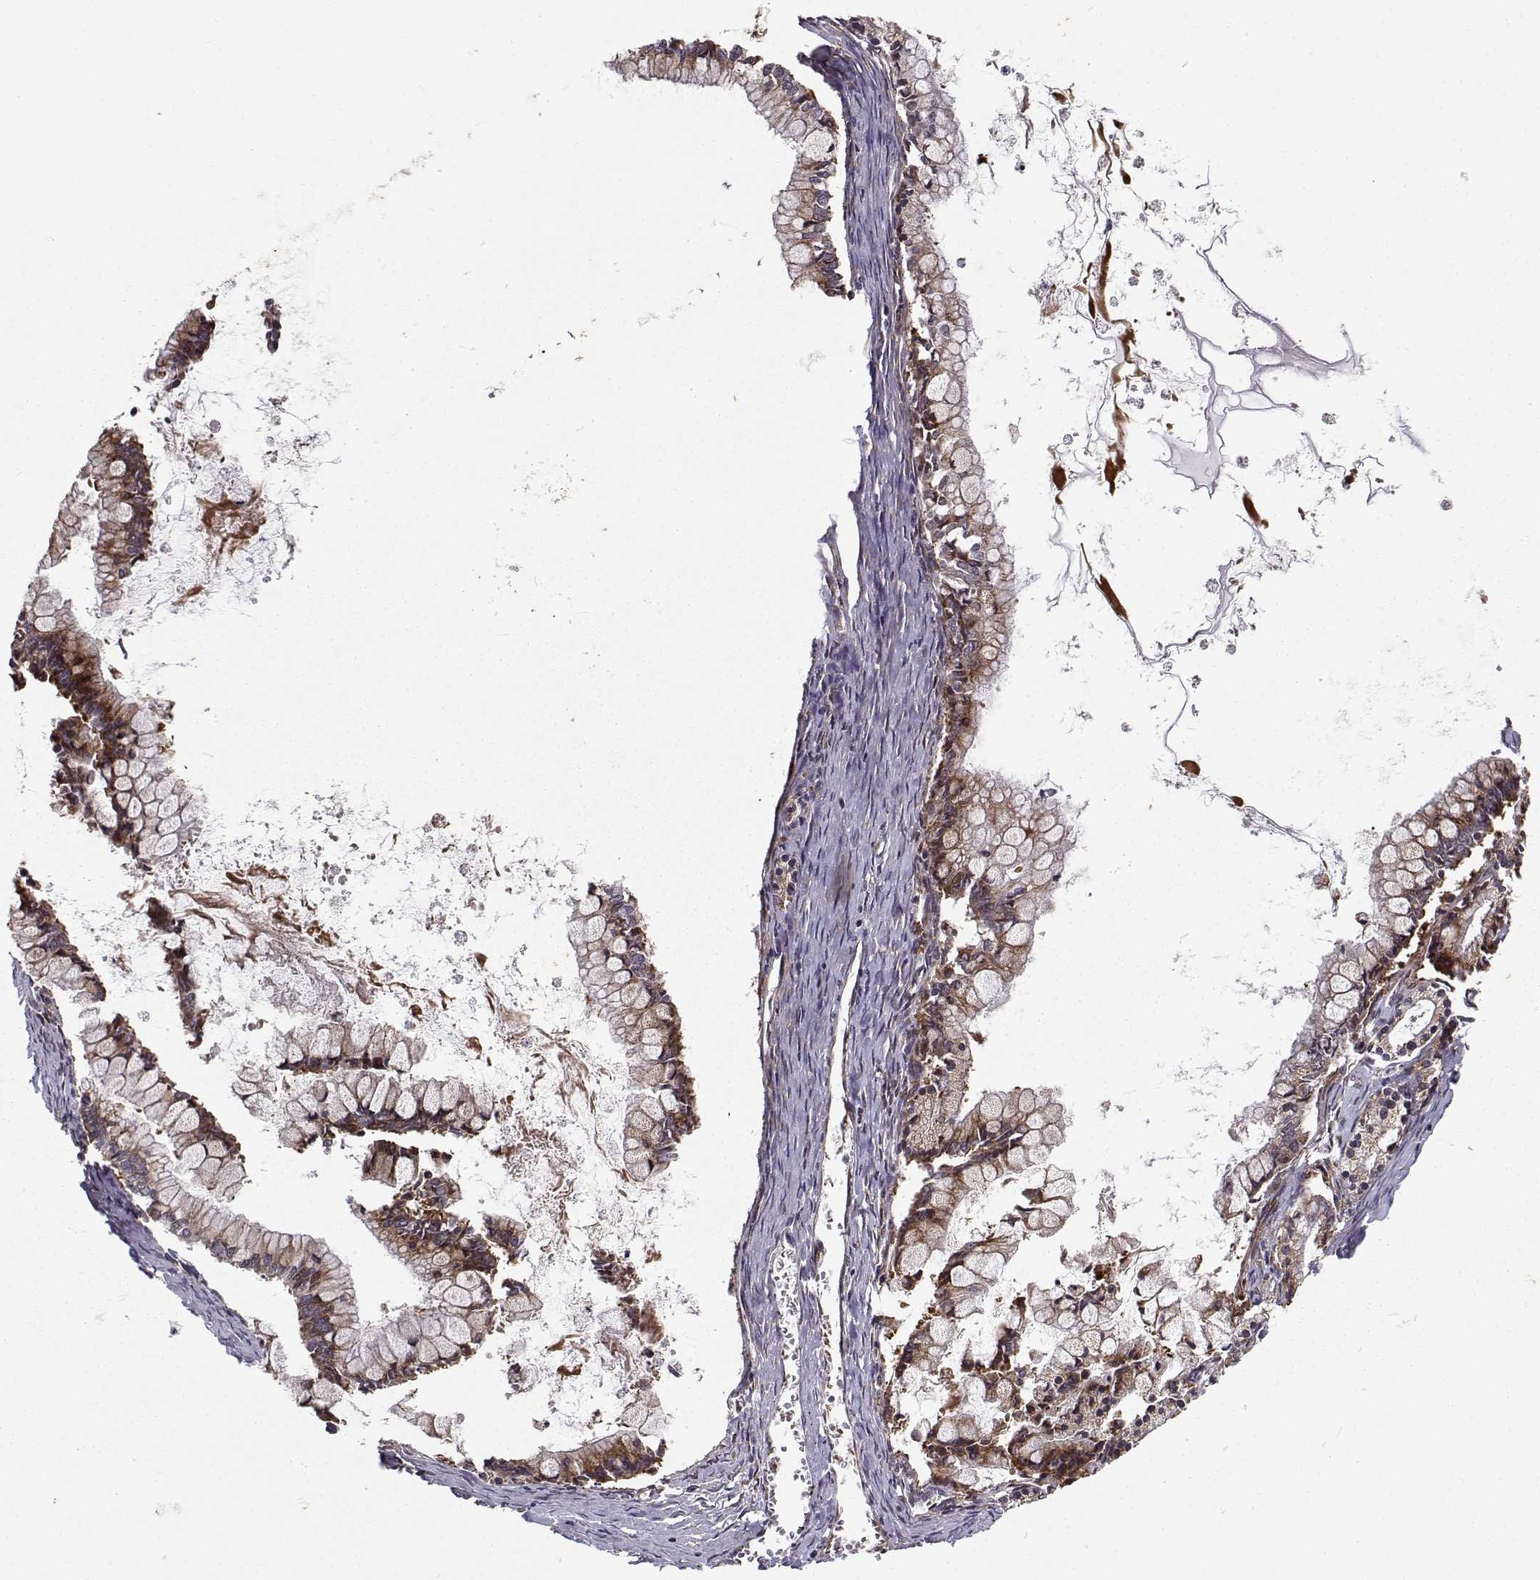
{"staining": {"intensity": "strong", "quantity": ">75%", "location": "cytoplasmic/membranous"}, "tissue": "ovarian cancer", "cell_type": "Tumor cells", "image_type": "cancer", "snomed": [{"axis": "morphology", "description": "Cystadenocarcinoma, mucinous, NOS"}, {"axis": "topography", "description": "Ovary"}], "caption": "Protein analysis of ovarian cancer (mucinous cystadenocarcinoma) tissue exhibits strong cytoplasmic/membranous positivity in approximately >75% of tumor cells.", "gene": "RPL31", "patient": {"sex": "female", "age": 67}}